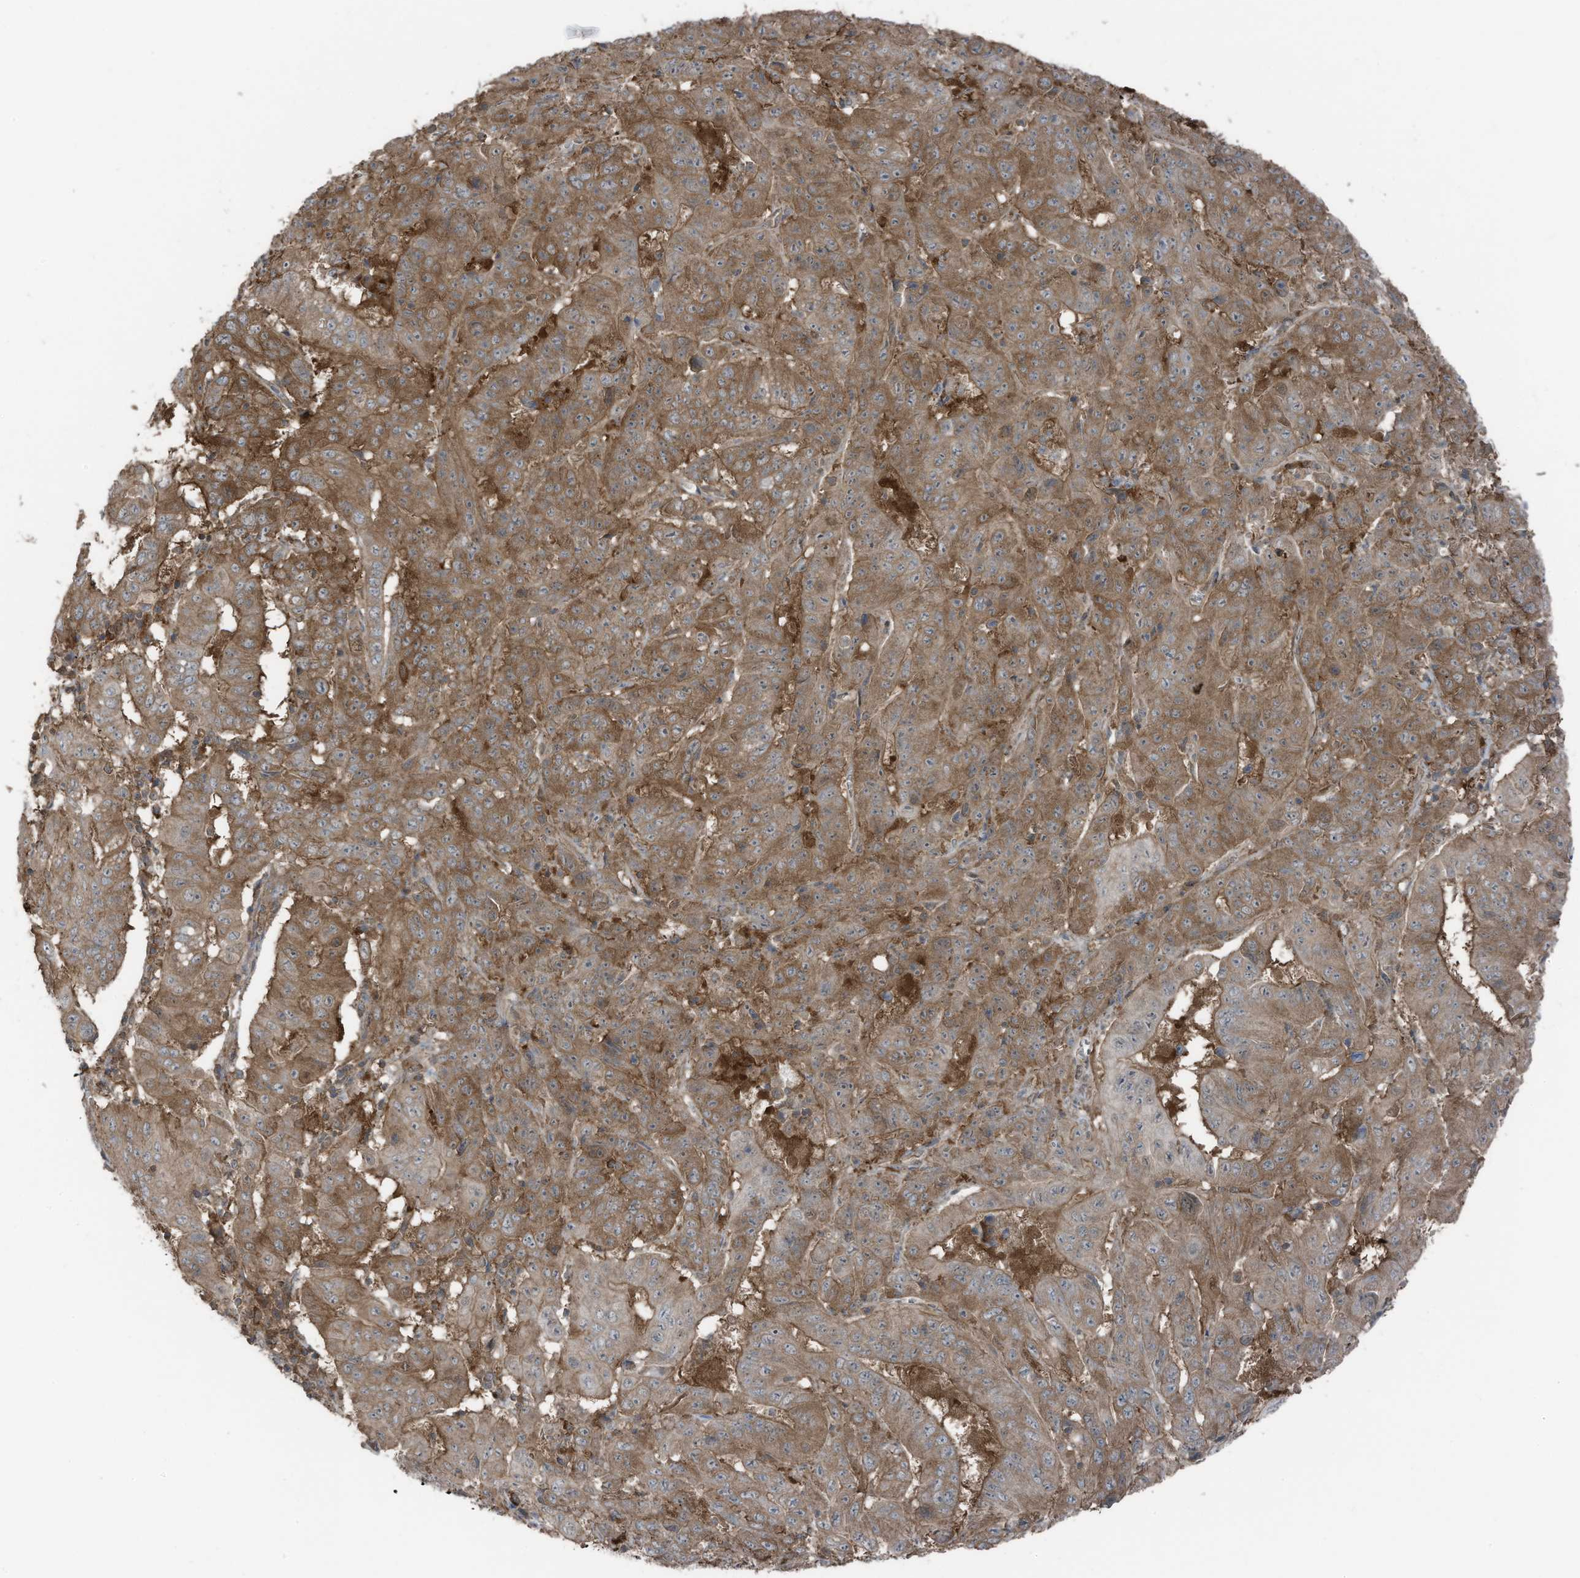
{"staining": {"intensity": "moderate", "quantity": ">75%", "location": "cytoplasmic/membranous"}, "tissue": "pancreatic cancer", "cell_type": "Tumor cells", "image_type": "cancer", "snomed": [{"axis": "morphology", "description": "Adenocarcinoma, NOS"}, {"axis": "topography", "description": "Pancreas"}], "caption": "Immunohistochemistry (IHC) (DAB) staining of pancreatic cancer shows moderate cytoplasmic/membranous protein staining in about >75% of tumor cells.", "gene": "TXNDC9", "patient": {"sex": "male", "age": 63}}